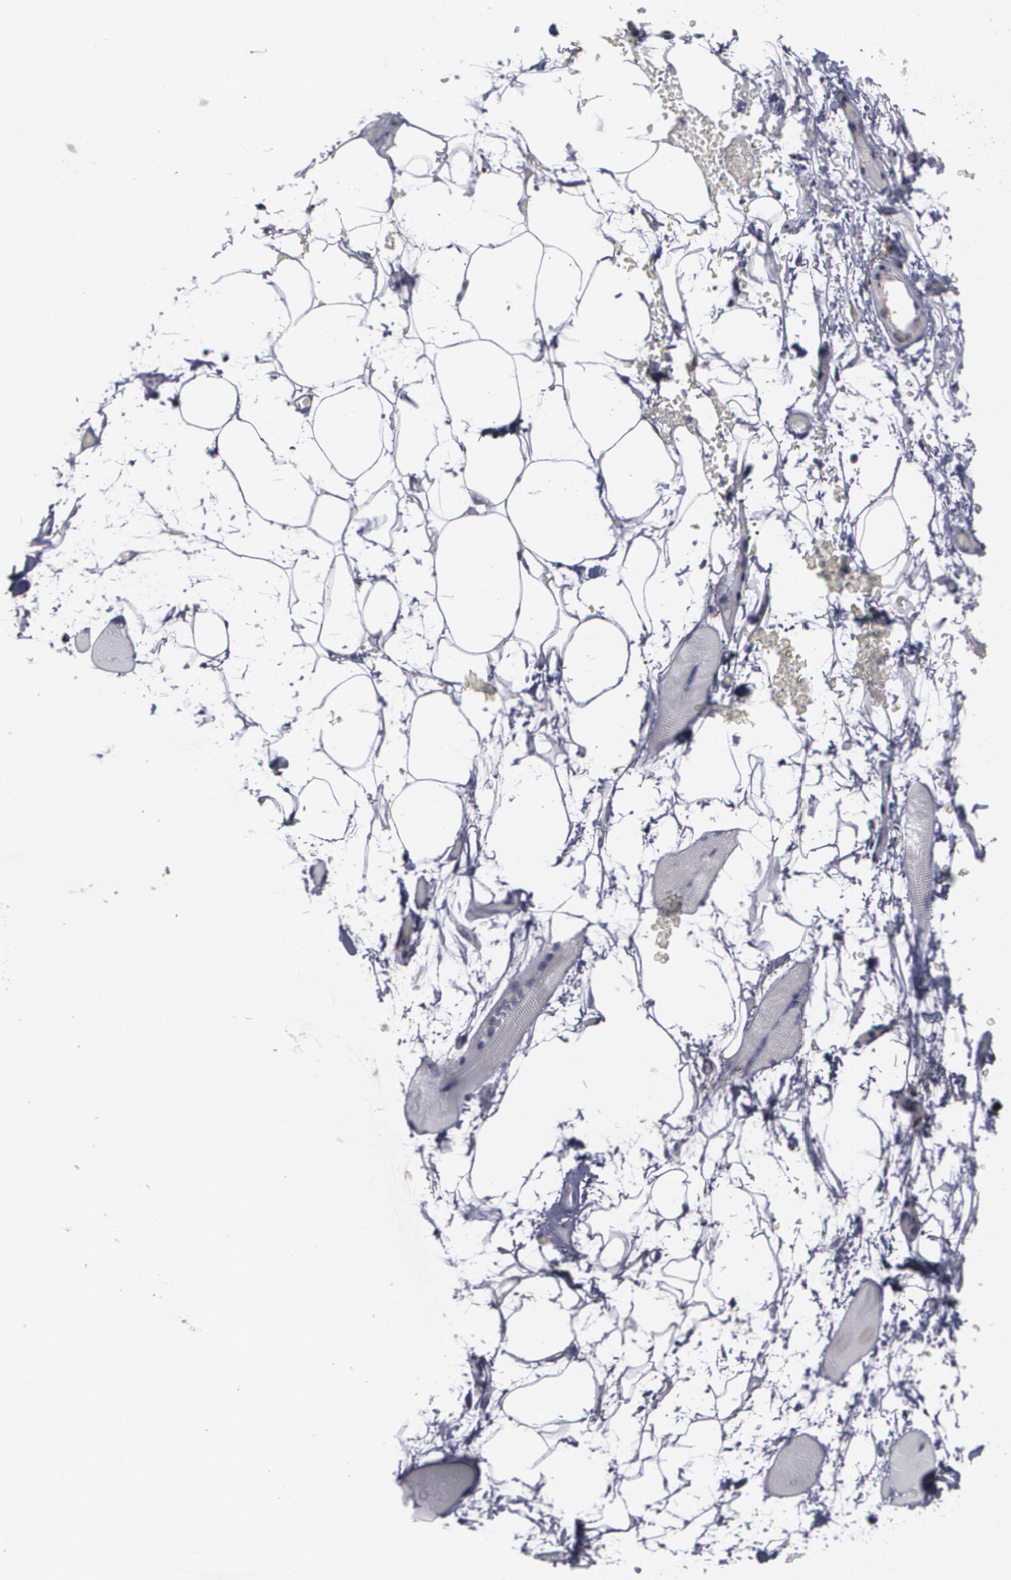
{"staining": {"intensity": "negative", "quantity": "none", "location": "none"}, "tissue": "skeletal muscle", "cell_type": "Myocytes", "image_type": "normal", "snomed": [{"axis": "morphology", "description": "Normal tissue, NOS"}, {"axis": "topography", "description": "Skeletal muscle"}, {"axis": "topography", "description": "Parathyroid gland"}], "caption": "DAB (3,3'-diaminobenzidine) immunohistochemical staining of normal skeletal muscle demonstrates no significant staining in myocytes.", "gene": "BMP6", "patient": {"sex": "female", "age": 37}}